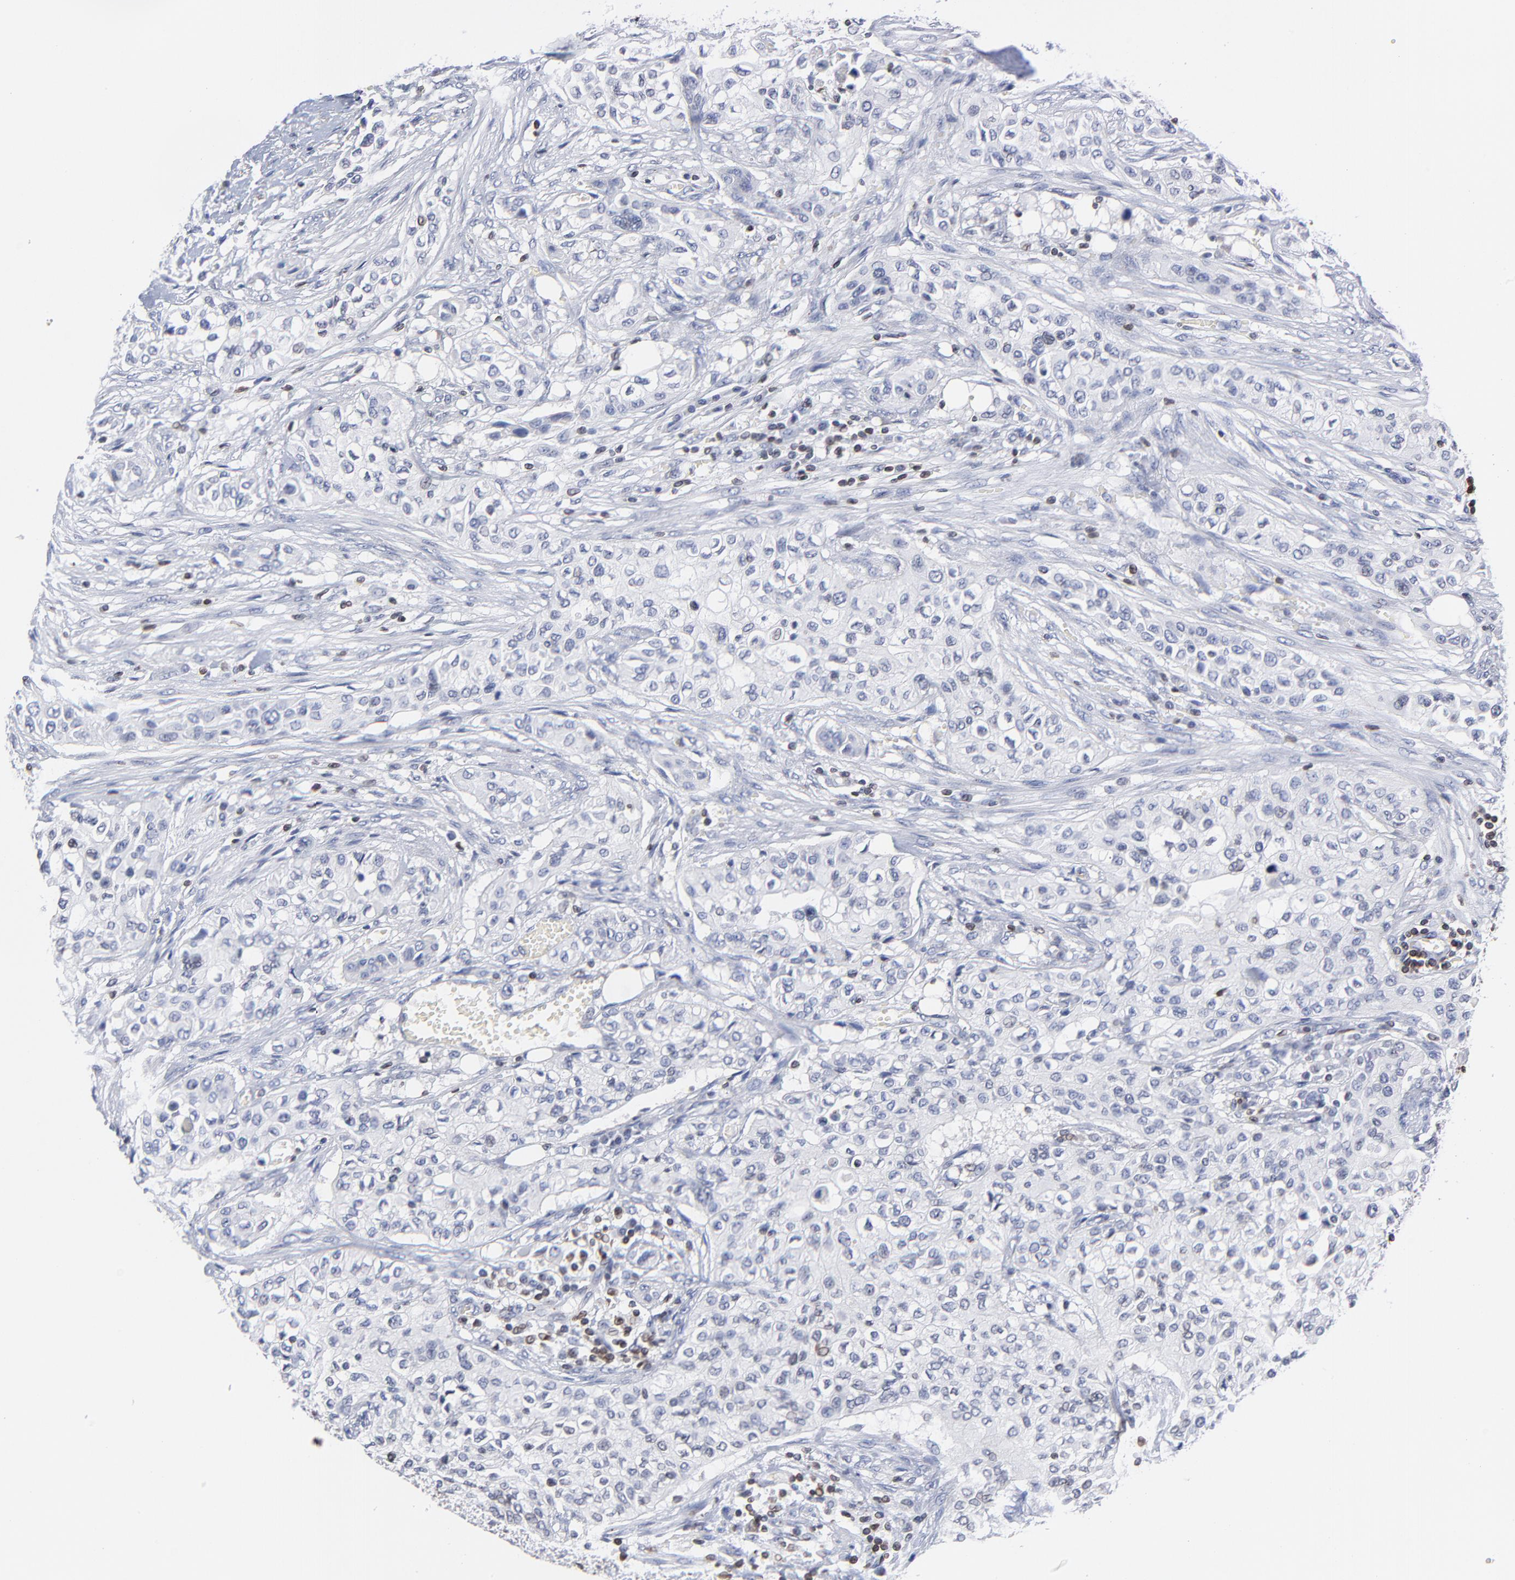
{"staining": {"intensity": "weak", "quantity": "25%-75%", "location": "cytoplasmic/membranous,nuclear"}, "tissue": "urothelial cancer", "cell_type": "Tumor cells", "image_type": "cancer", "snomed": [{"axis": "morphology", "description": "Urothelial carcinoma, High grade"}, {"axis": "topography", "description": "Urinary bladder"}], "caption": "There is low levels of weak cytoplasmic/membranous and nuclear expression in tumor cells of urothelial cancer, as demonstrated by immunohistochemical staining (brown color).", "gene": "THAP7", "patient": {"sex": "male", "age": 74}}